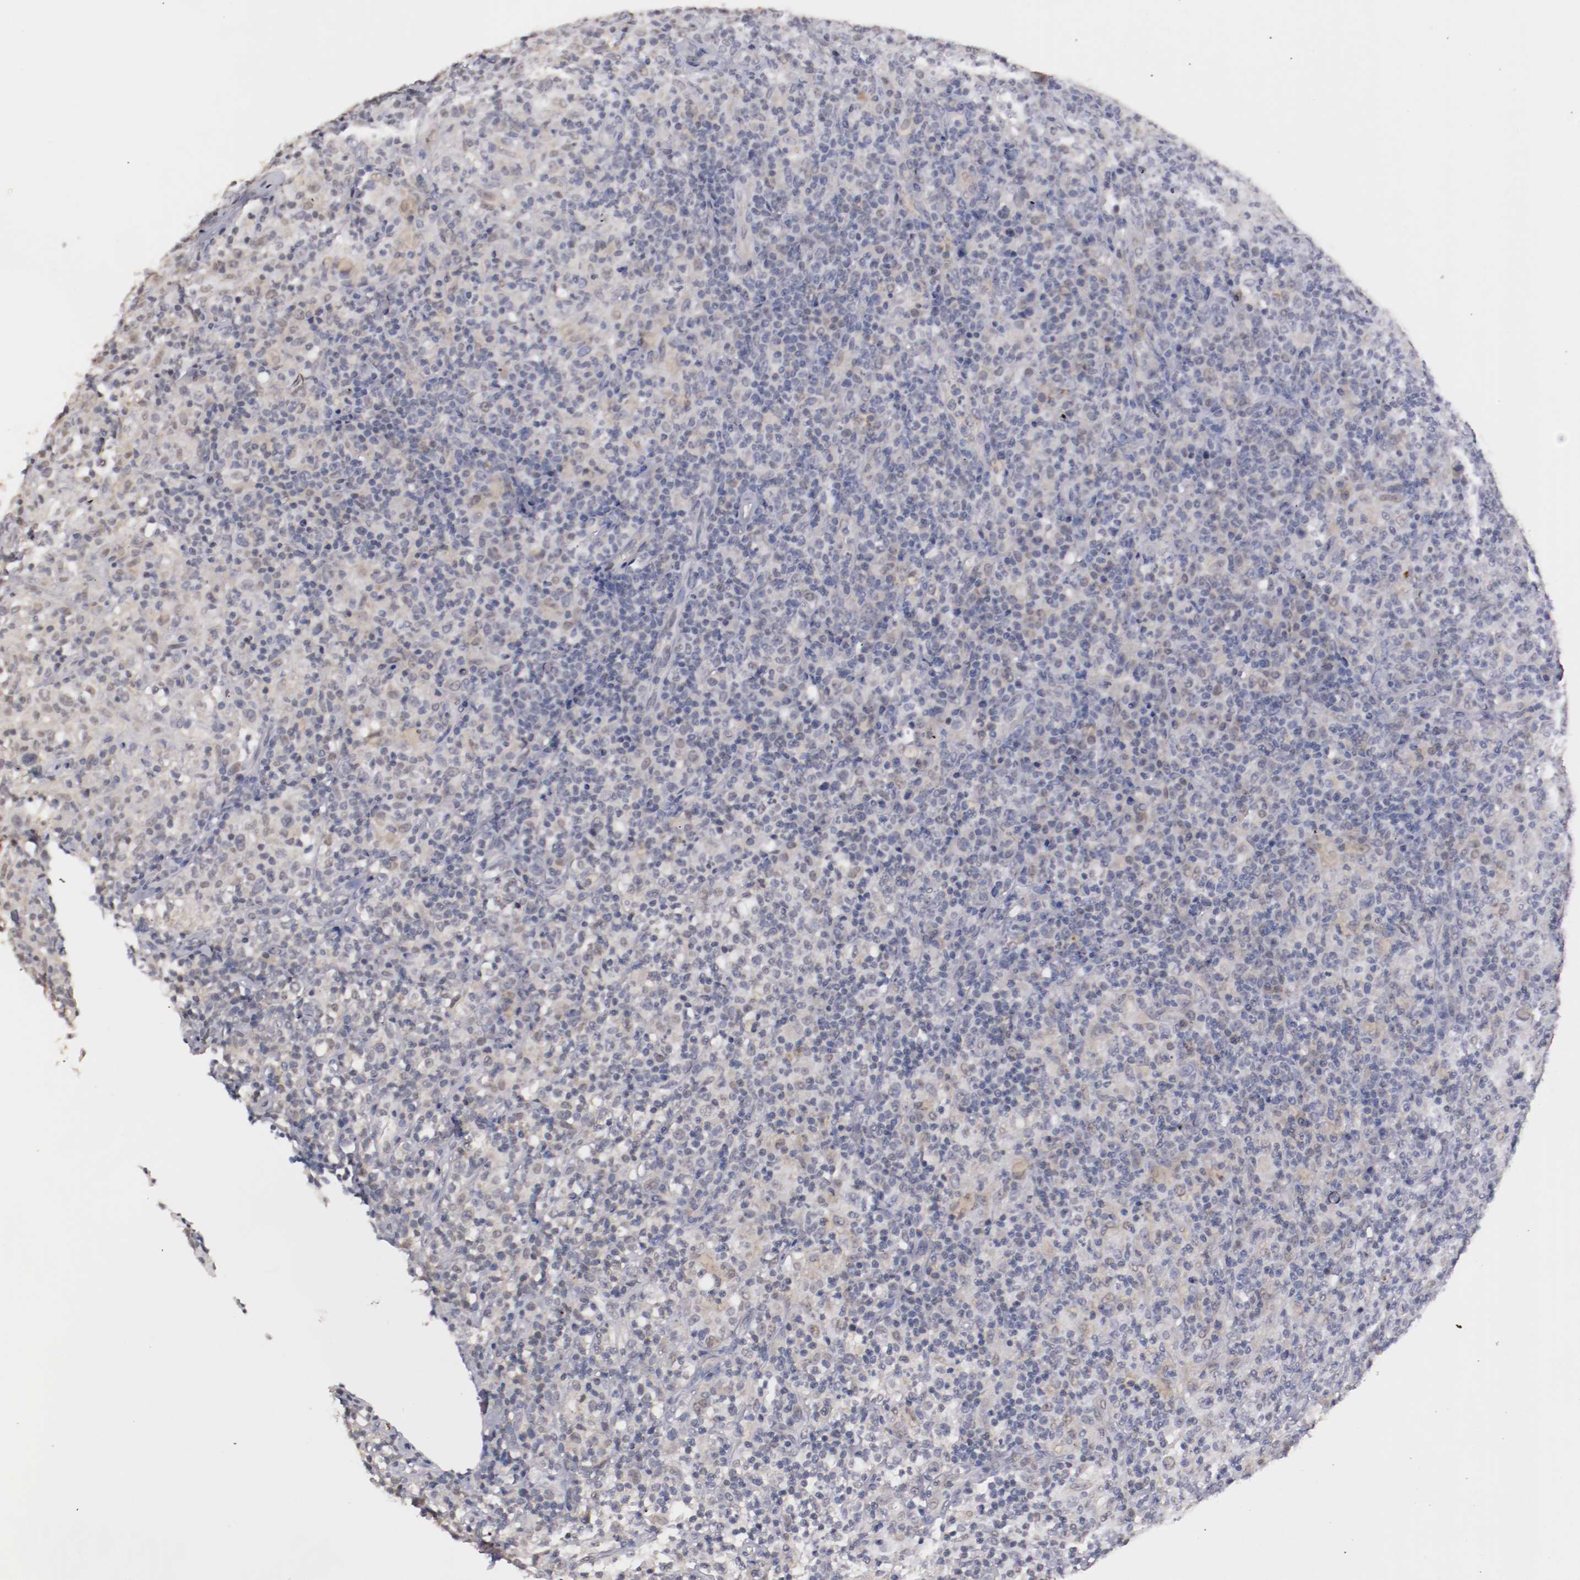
{"staining": {"intensity": "weak", "quantity": "25%-75%", "location": "nuclear"}, "tissue": "lymphoma", "cell_type": "Tumor cells", "image_type": "cancer", "snomed": [{"axis": "morphology", "description": "Hodgkin's disease, NOS"}, {"axis": "topography", "description": "Lymph node"}], "caption": "Hodgkin's disease stained with DAB IHC exhibits low levels of weak nuclear expression in approximately 25%-75% of tumor cells.", "gene": "NRXN3", "patient": {"sex": "male", "age": 65}}